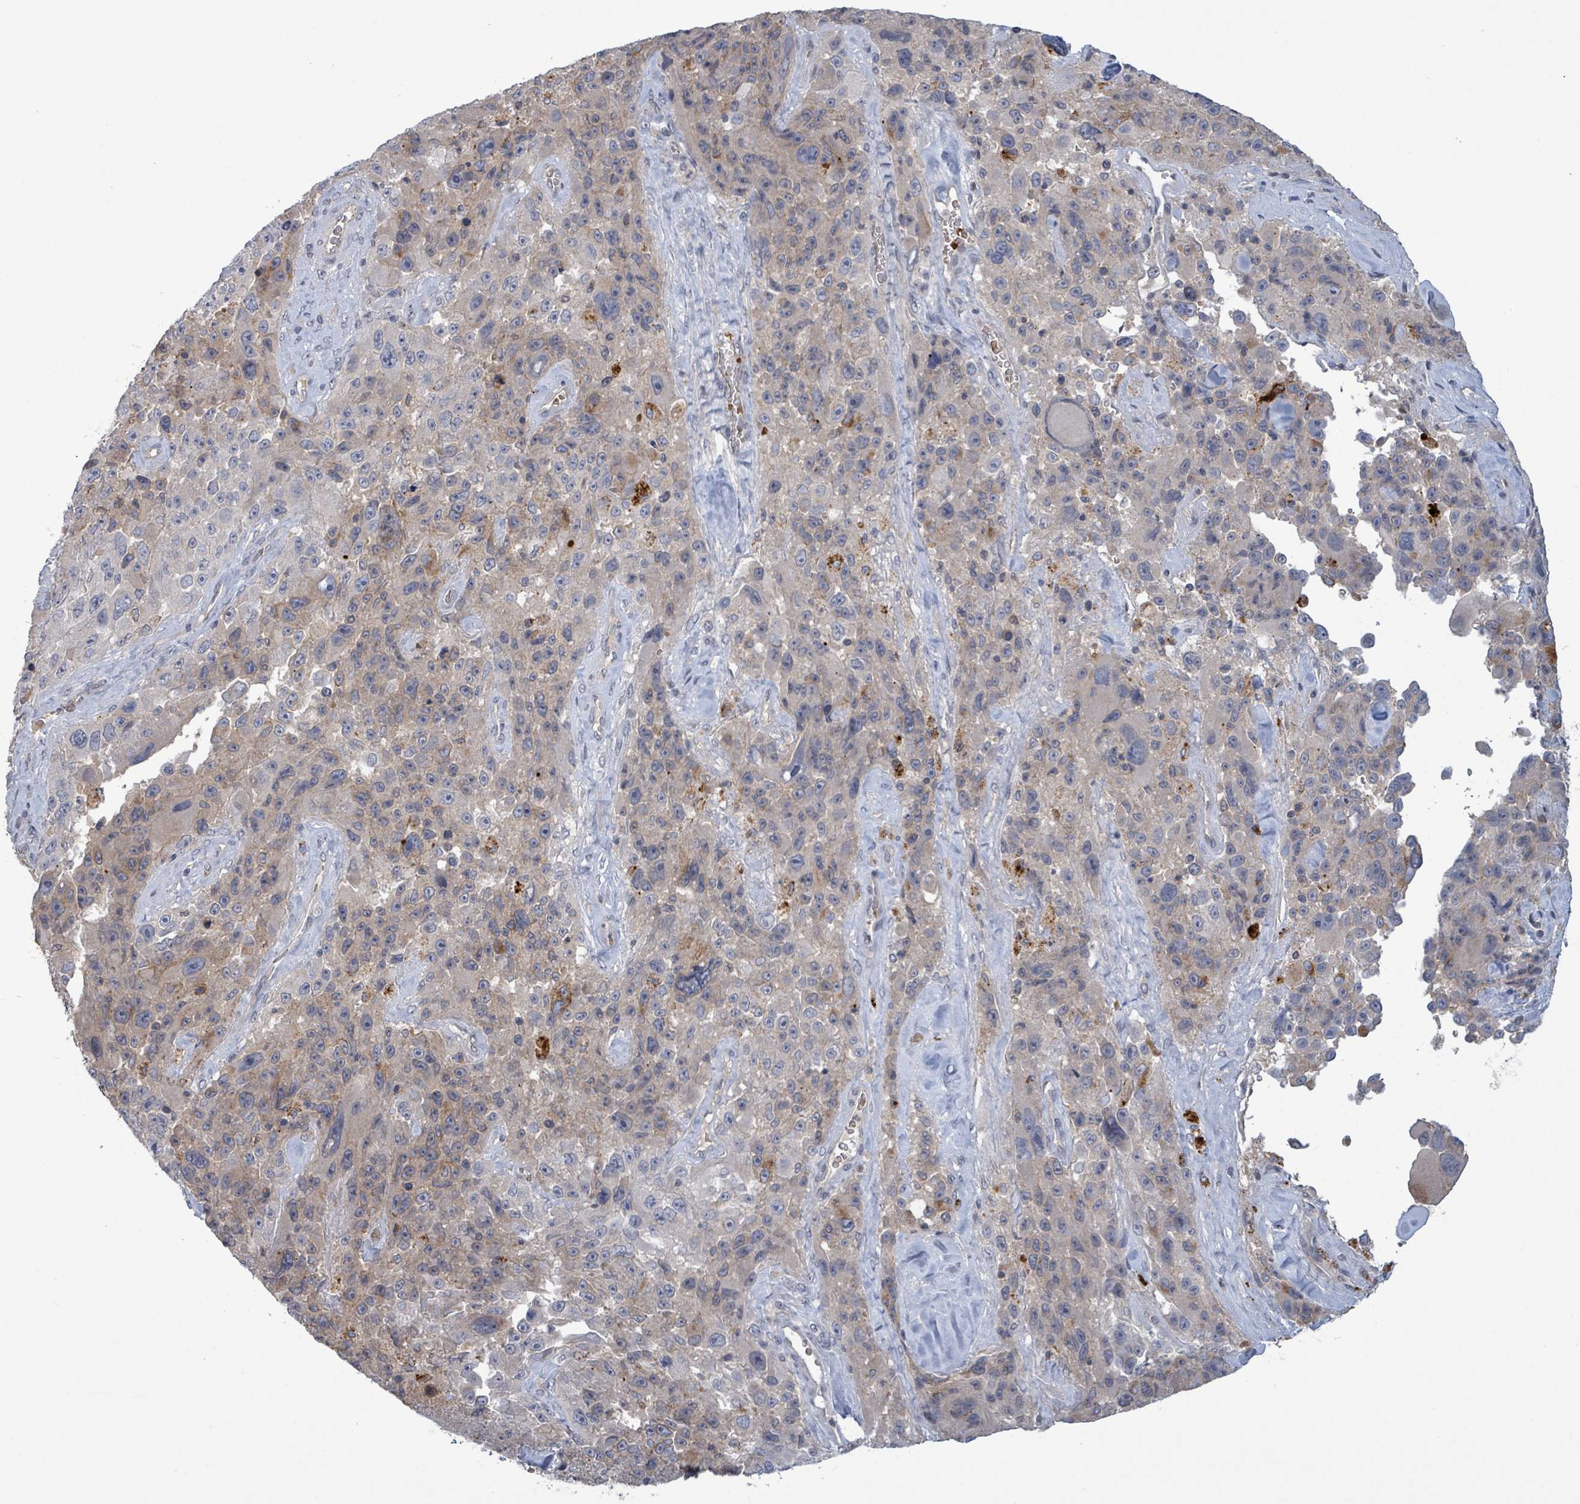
{"staining": {"intensity": "weak", "quantity": "<25%", "location": "cytoplasmic/membranous"}, "tissue": "melanoma", "cell_type": "Tumor cells", "image_type": "cancer", "snomed": [{"axis": "morphology", "description": "Malignant melanoma, Metastatic site"}, {"axis": "topography", "description": "Lymph node"}], "caption": "Image shows no protein staining in tumor cells of melanoma tissue.", "gene": "GRM8", "patient": {"sex": "male", "age": 62}}